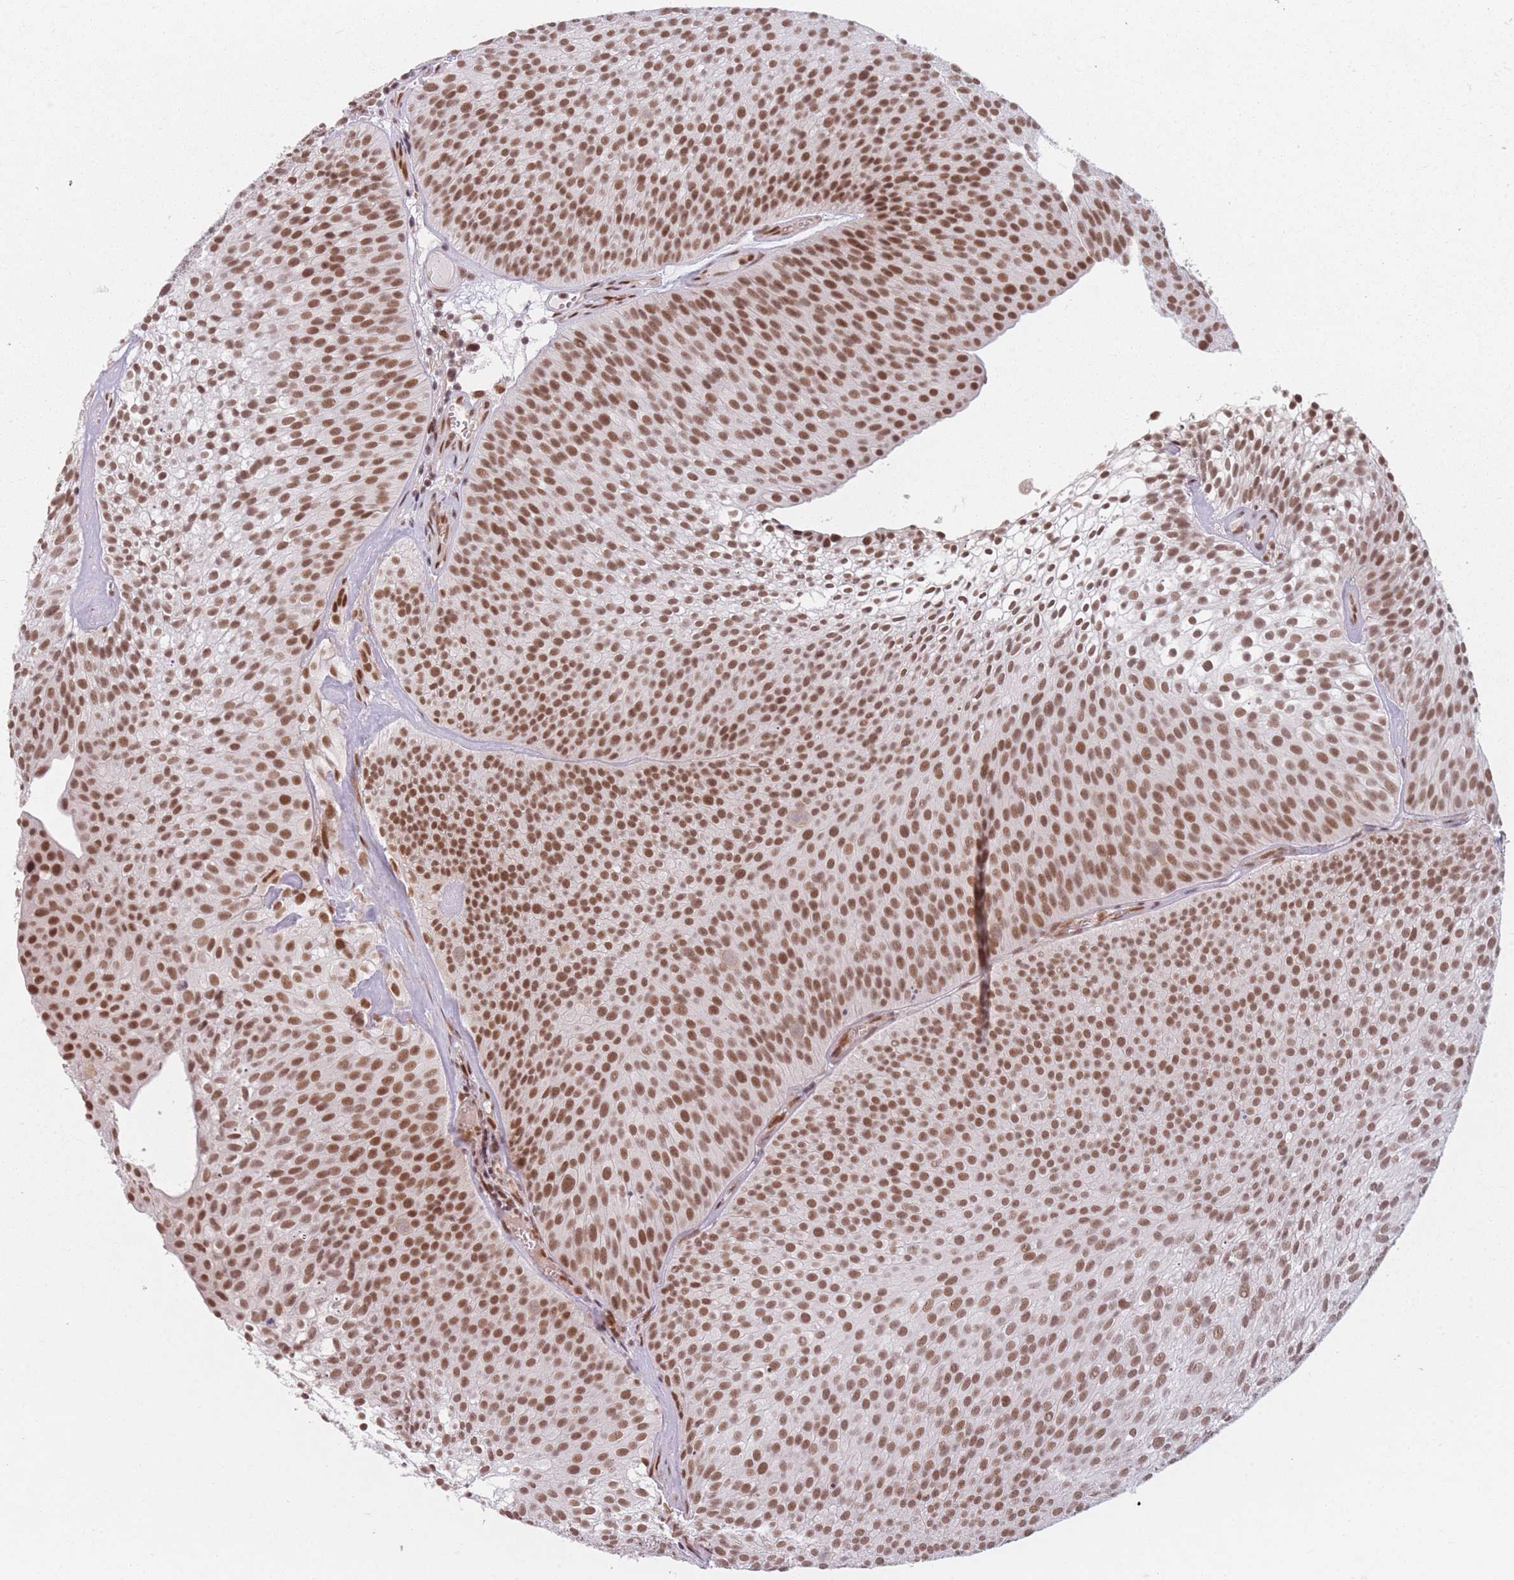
{"staining": {"intensity": "moderate", "quantity": ">75%", "location": "nuclear"}, "tissue": "urothelial cancer", "cell_type": "Tumor cells", "image_type": "cancer", "snomed": [{"axis": "morphology", "description": "Urothelial carcinoma, Low grade"}, {"axis": "topography", "description": "Urinary bladder"}], "caption": "Moderate nuclear protein staining is identified in about >75% of tumor cells in urothelial cancer.", "gene": "SUPT6H", "patient": {"sex": "male", "age": 91}}